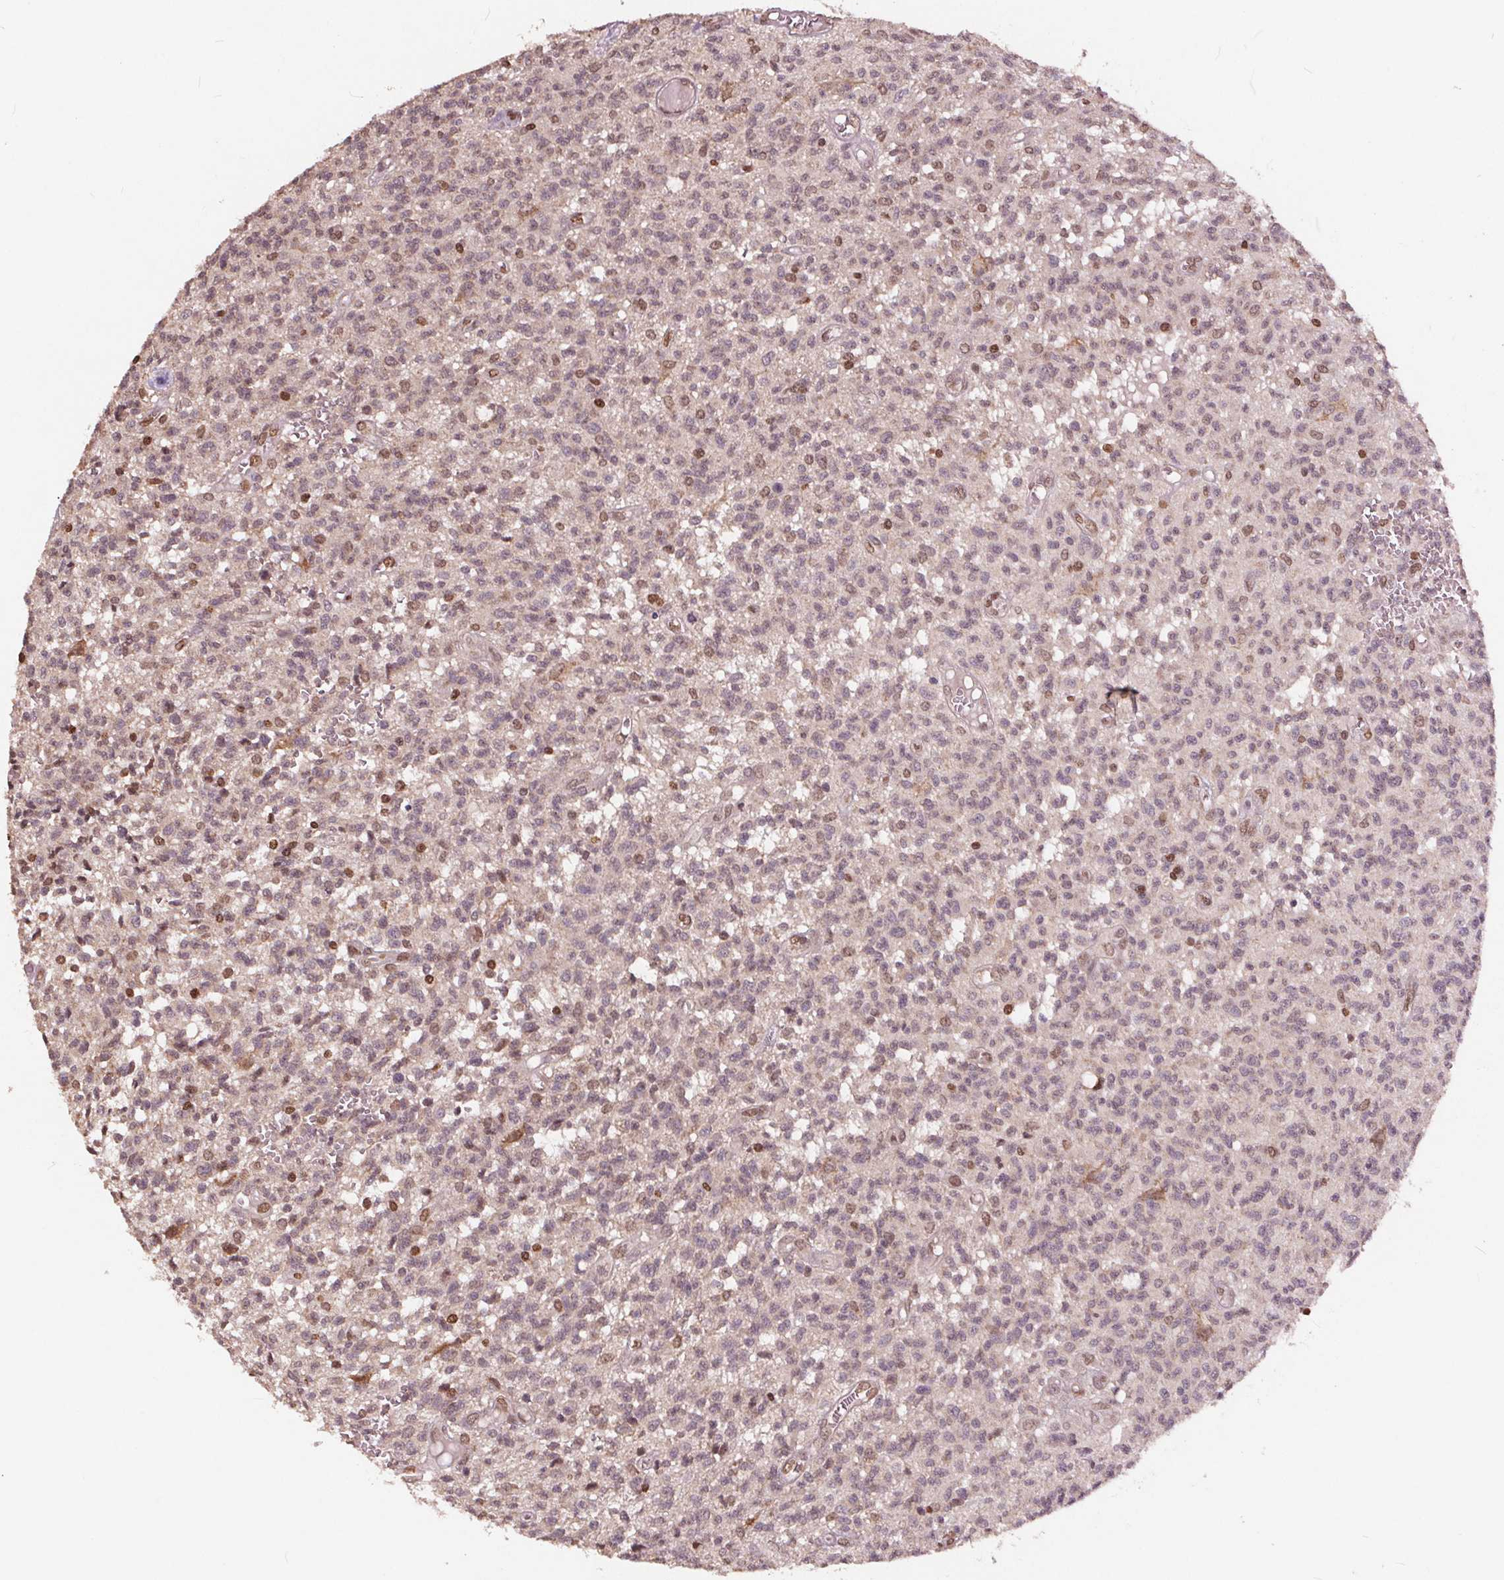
{"staining": {"intensity": "moderate", "quantity": "<25%", "location": "nuclear"}, "tissue": "glioma", "cell_type": "Tumor cells", "image_type": "cancer", "snomed": [{"axis": "morphology", "description": "Glioma, malignant, Low grade"}, {"axis": "topography", "description": "Brain"}], "caption": "Immunohistochemistry (IHC) of malignant glioma (low-grade) shows low levels of moderate nuclear staining in approximately <25% of tumor cells. (DAB (3,3'-diaminobenzidine) = brown stain, brightfield microscopy at high magnification).", "gene": "HIF1AN", "patient": {"sex": "male", "age": 64}}